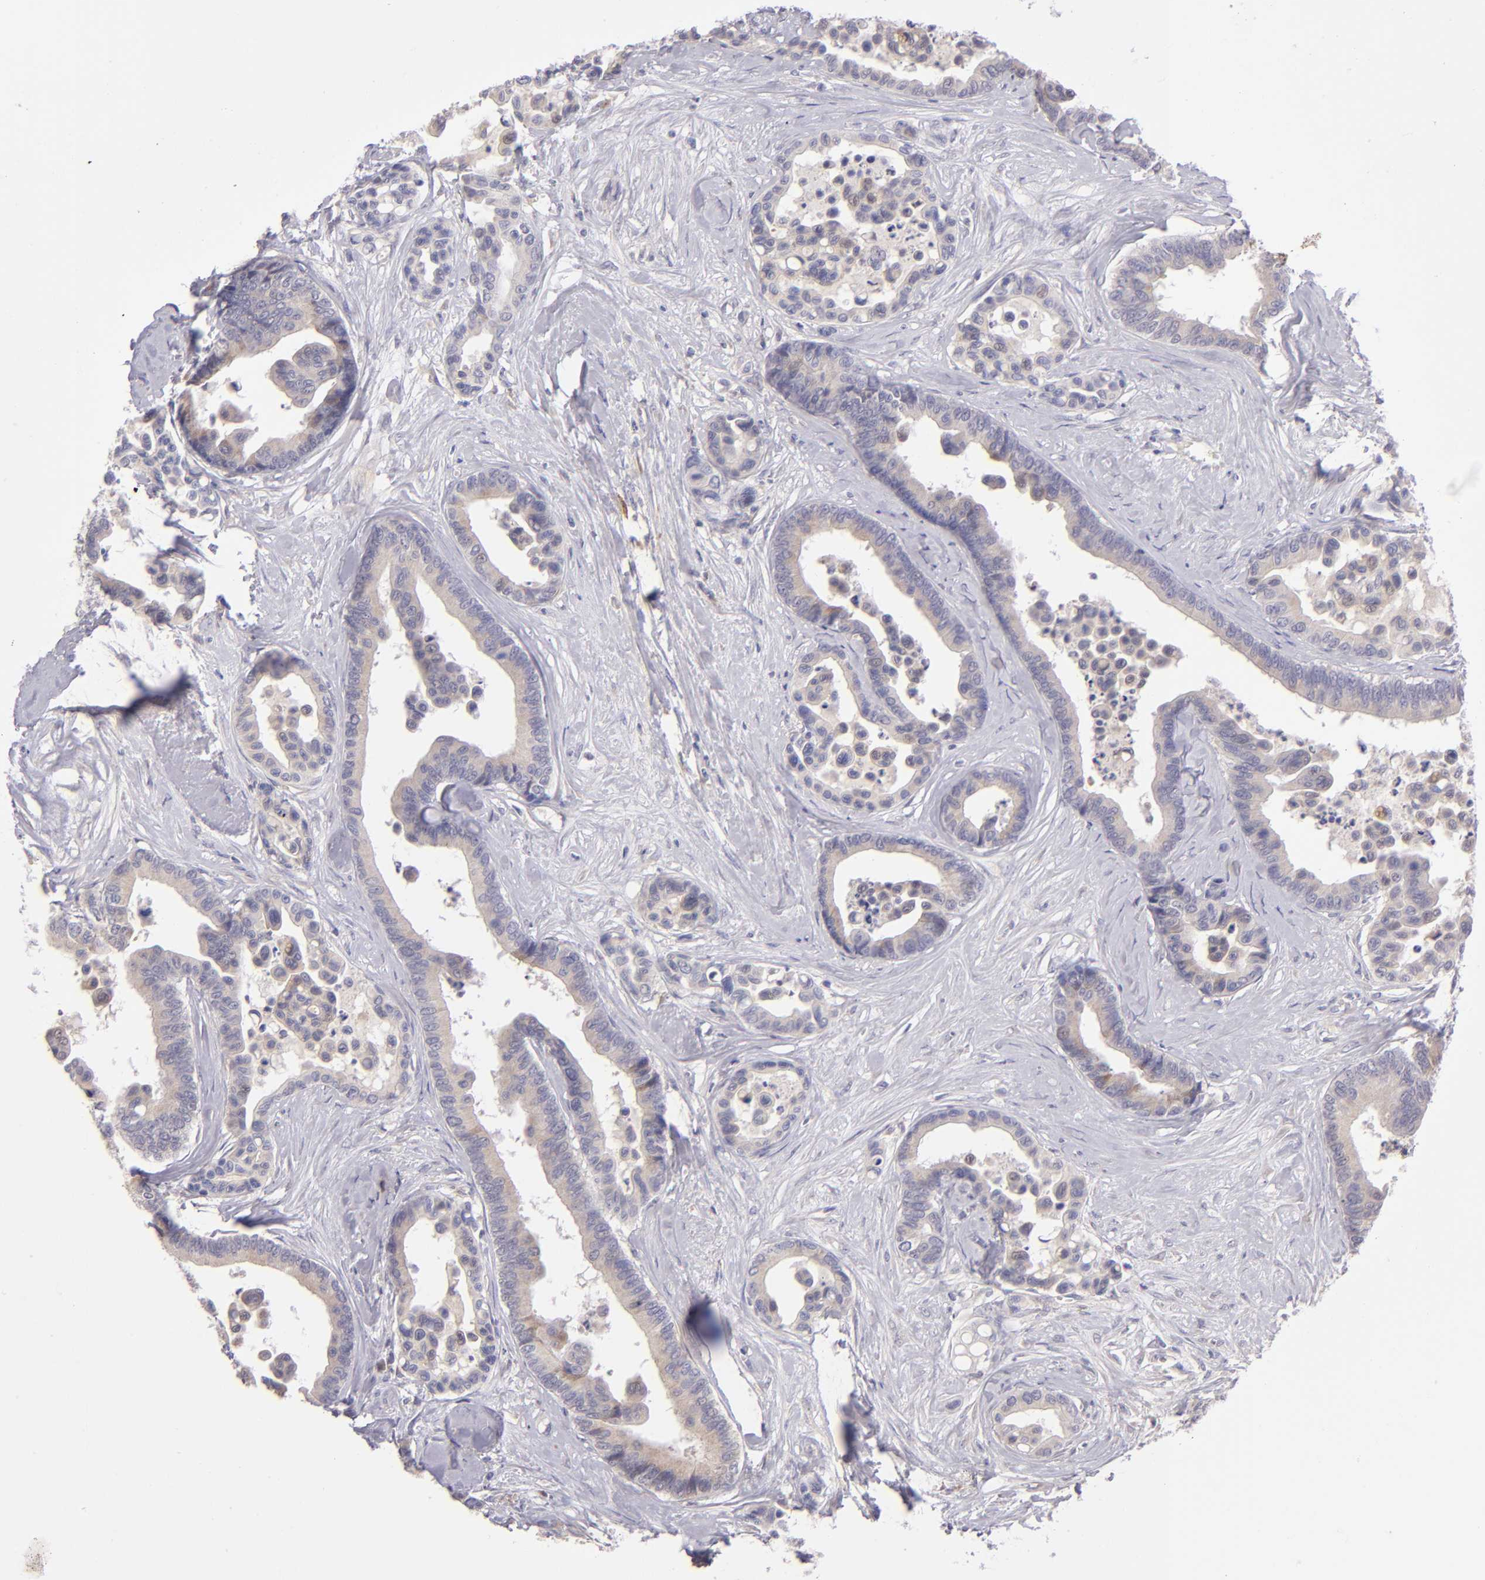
{"staining": {"intensity": "weak", "quantity": ">75%", "location": "cytoplasmic/membranous"}, "tissue": "colorectal cancer", "cell_type": "Tumor cells", "image_type": "cancer", "snomed": [{"axis": "morphology", "description": "Adenocarcinoma, NOS"}, {"axis": "topography", "description": "Colon"}], "caption": "This histopathology image displays adenocarcinoma (colorectal) stained with immunohistochemistry to label a protein in brown. The cytoplasmic/membranous of tumor cells show weak positivity for the protein. Nuclei are counter-stained blue.", "gene": "TRAF3", "patient": {"sex": "male", "age": 82}}